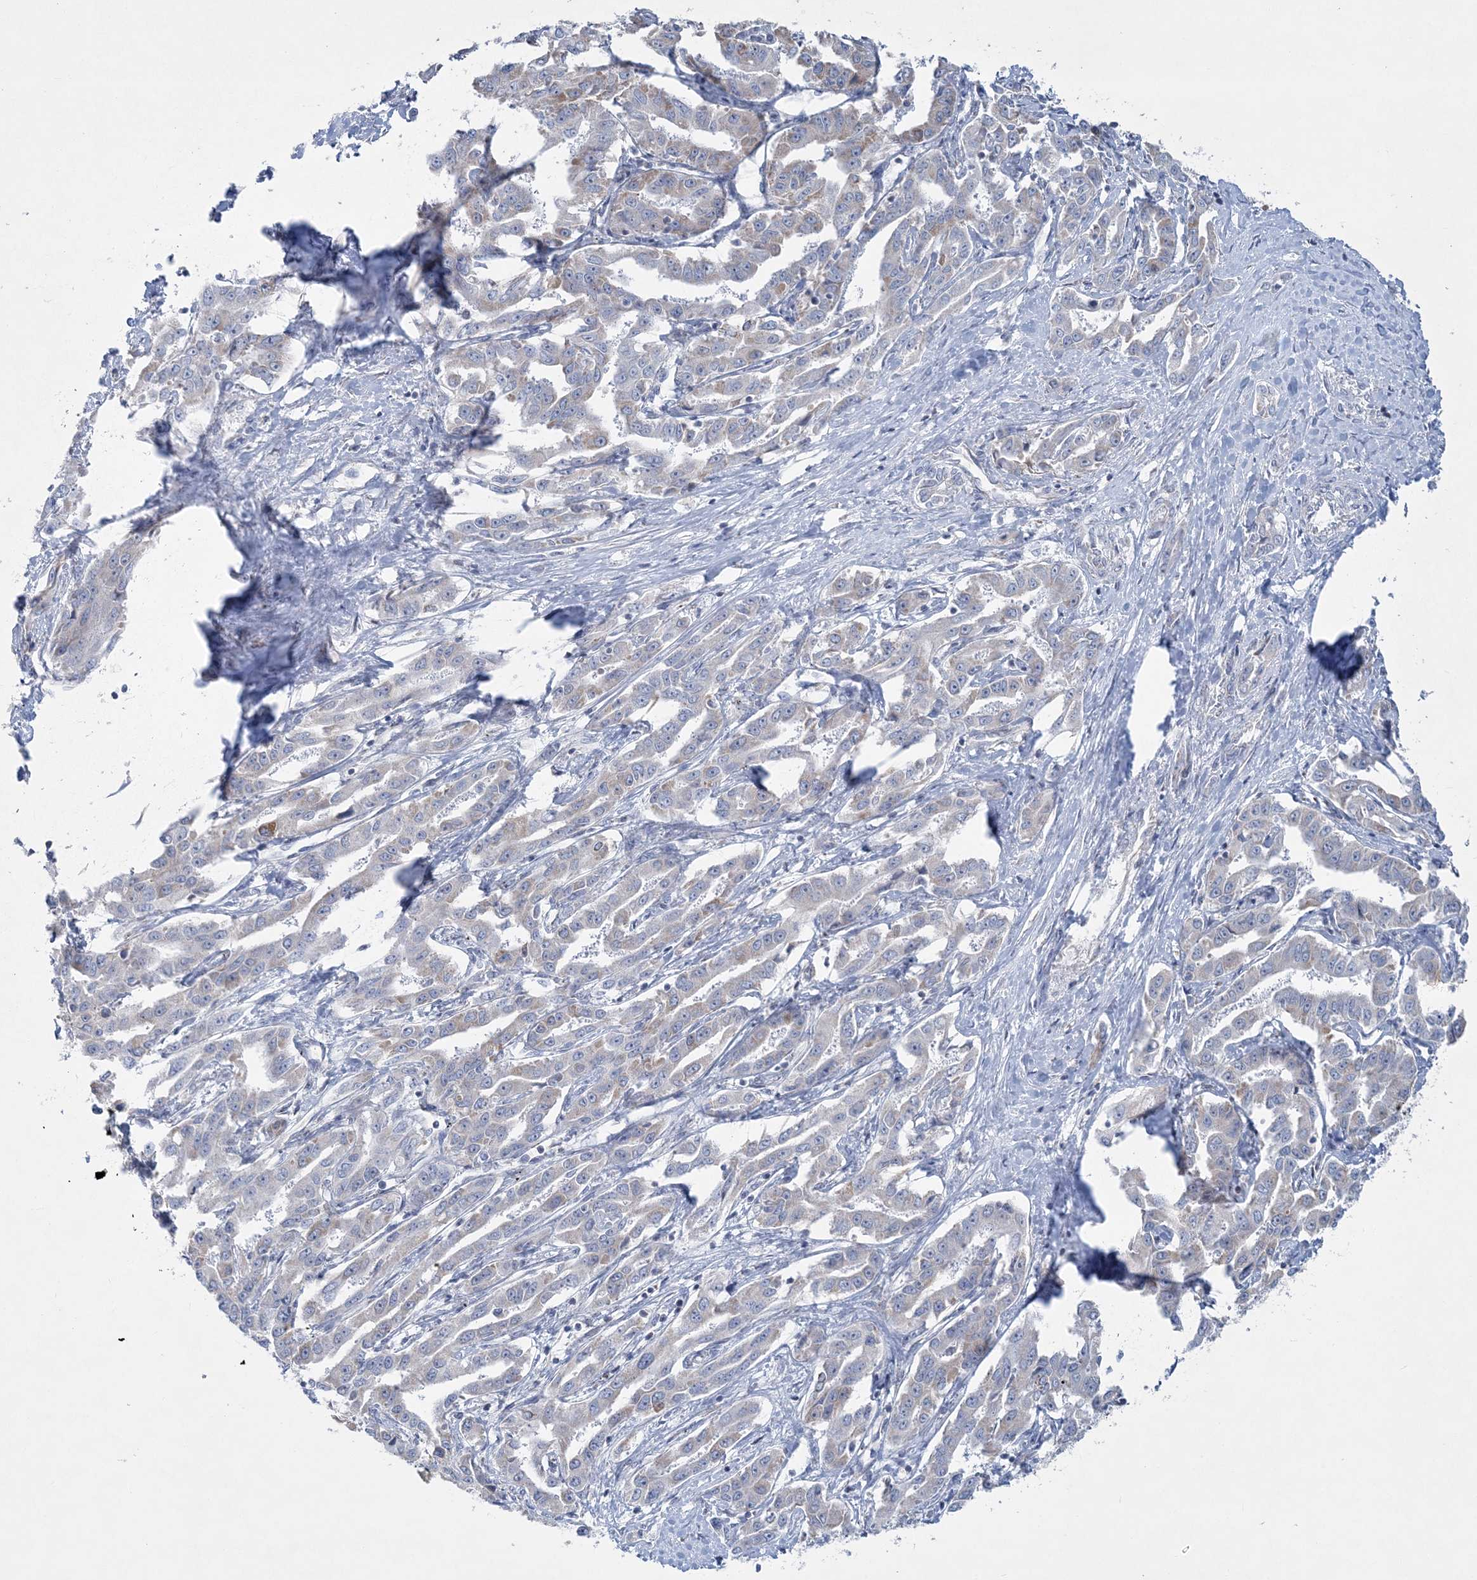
{"staining": {"intensity": "negative", "quantity": "none", "location": "none"}, "tissue": "liver cancer", "cell_type": "Tumor cells", "image_type": "cancer", "snomed": [{"axis": "morphology", "description": "Cholangiocarcinoma"}, {"axis": "topography", "description": "Liver"}], "caption": "A photomicrograph of human liver cancer (cholangiocarcinoma) is negative for staining in tumor cells.", "gene": "TBC1D7", "patient": {"sex": "male", "age": 59}}